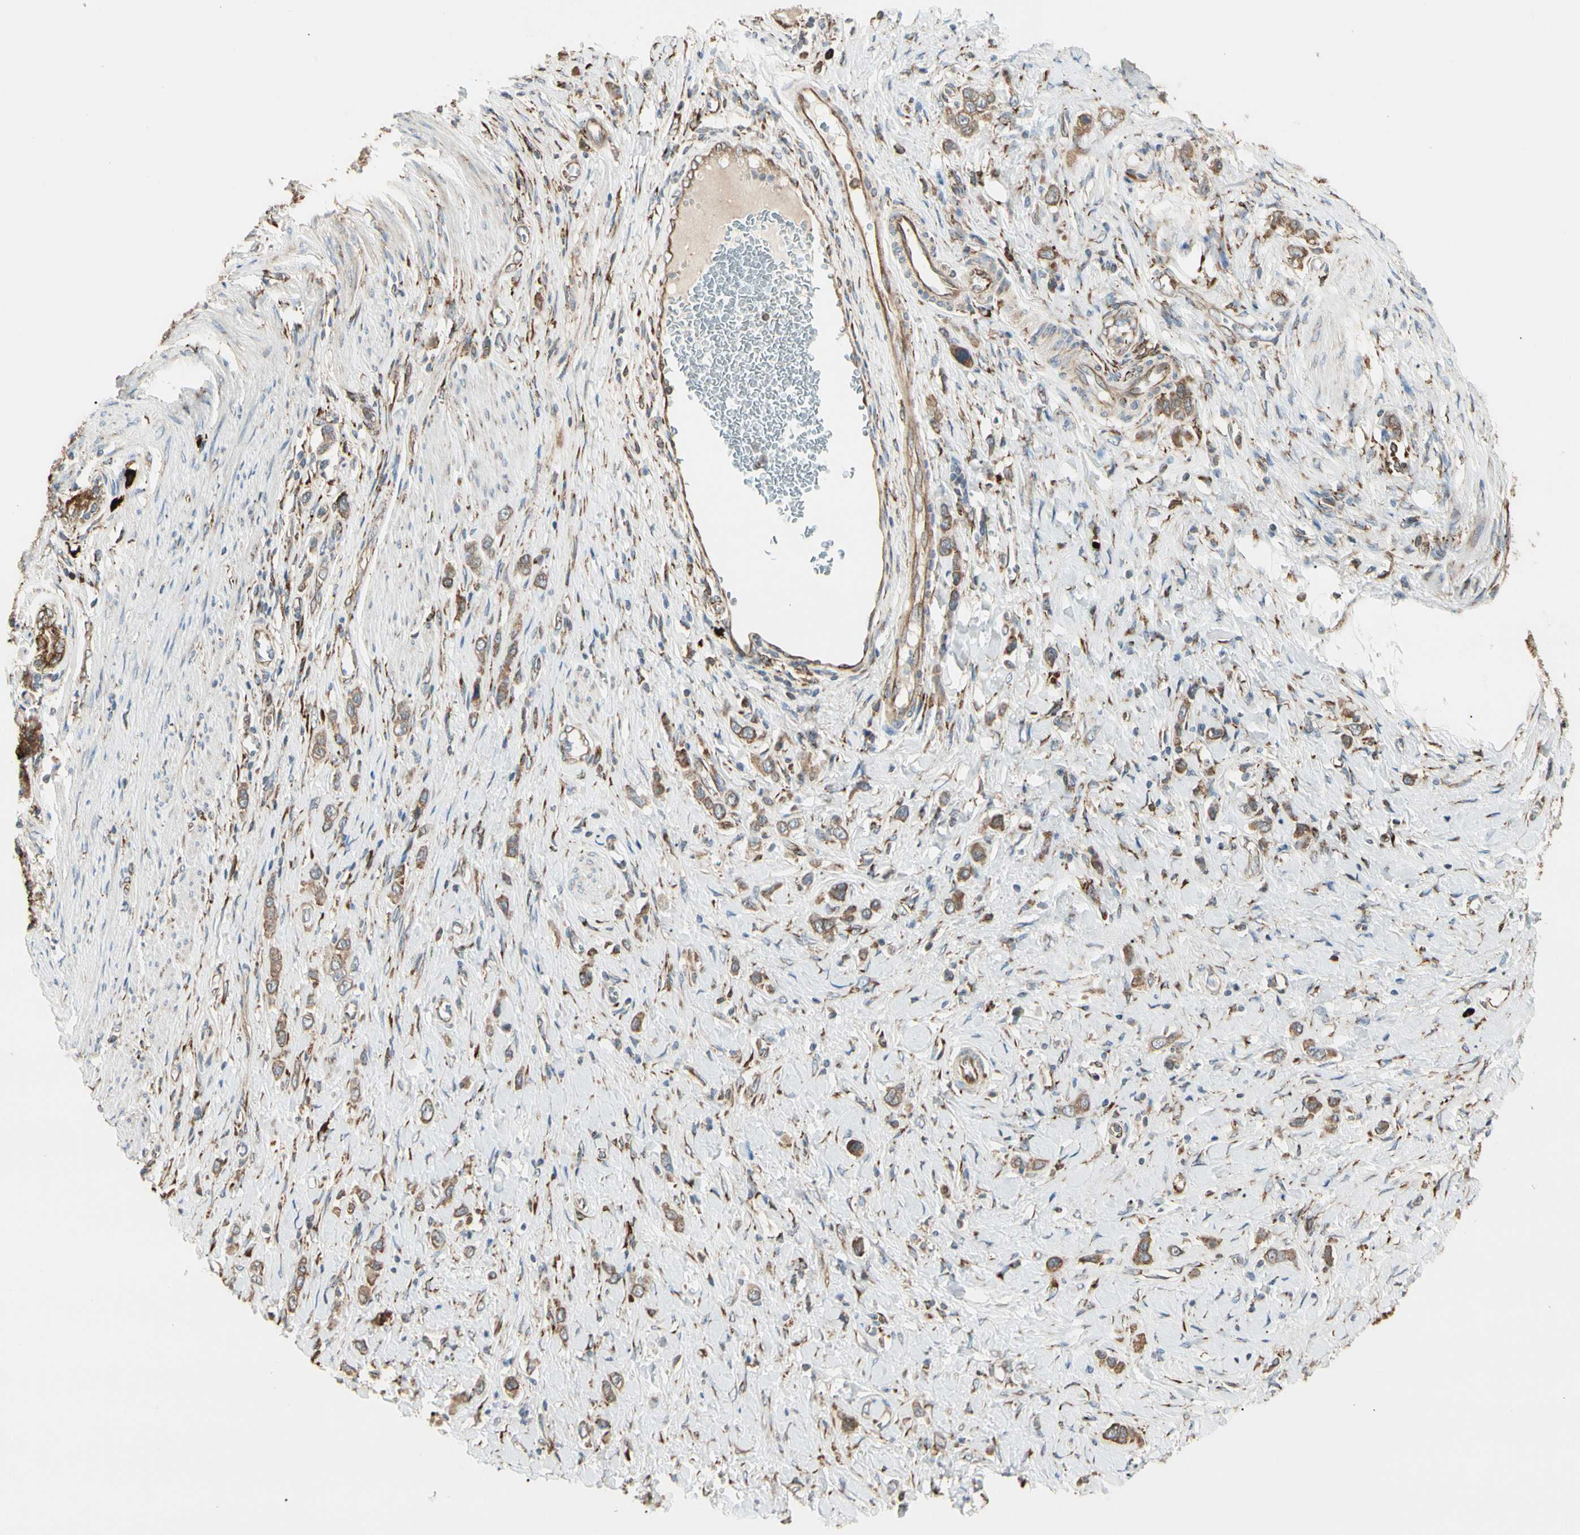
{"staining": {"intensity": "moderate", "quantity": ">75%", "location": "cytoplasmic/membranous"}, "tissue": "stomach cancer", "cell_type": "Tumor cells", "image_type": "cancer", "snomed": [{"axis": "morphology", "description": "Normal tissue, NOS"}, {"axis": "morphology", "description": "Adenocarcinoma, NOS"}, {"axis": "topography", "description": "Stomach, upper"}, {"axis": "topography", "description": "Stomach"}], "caption": "A brown stain highlights moderate cytoplasmic/membranous staining of a protein in human adenocarcinoma (stomach) tumor cells.", "gene": "HSP90B1", "patient": {"sex": "female", "age": 65}}